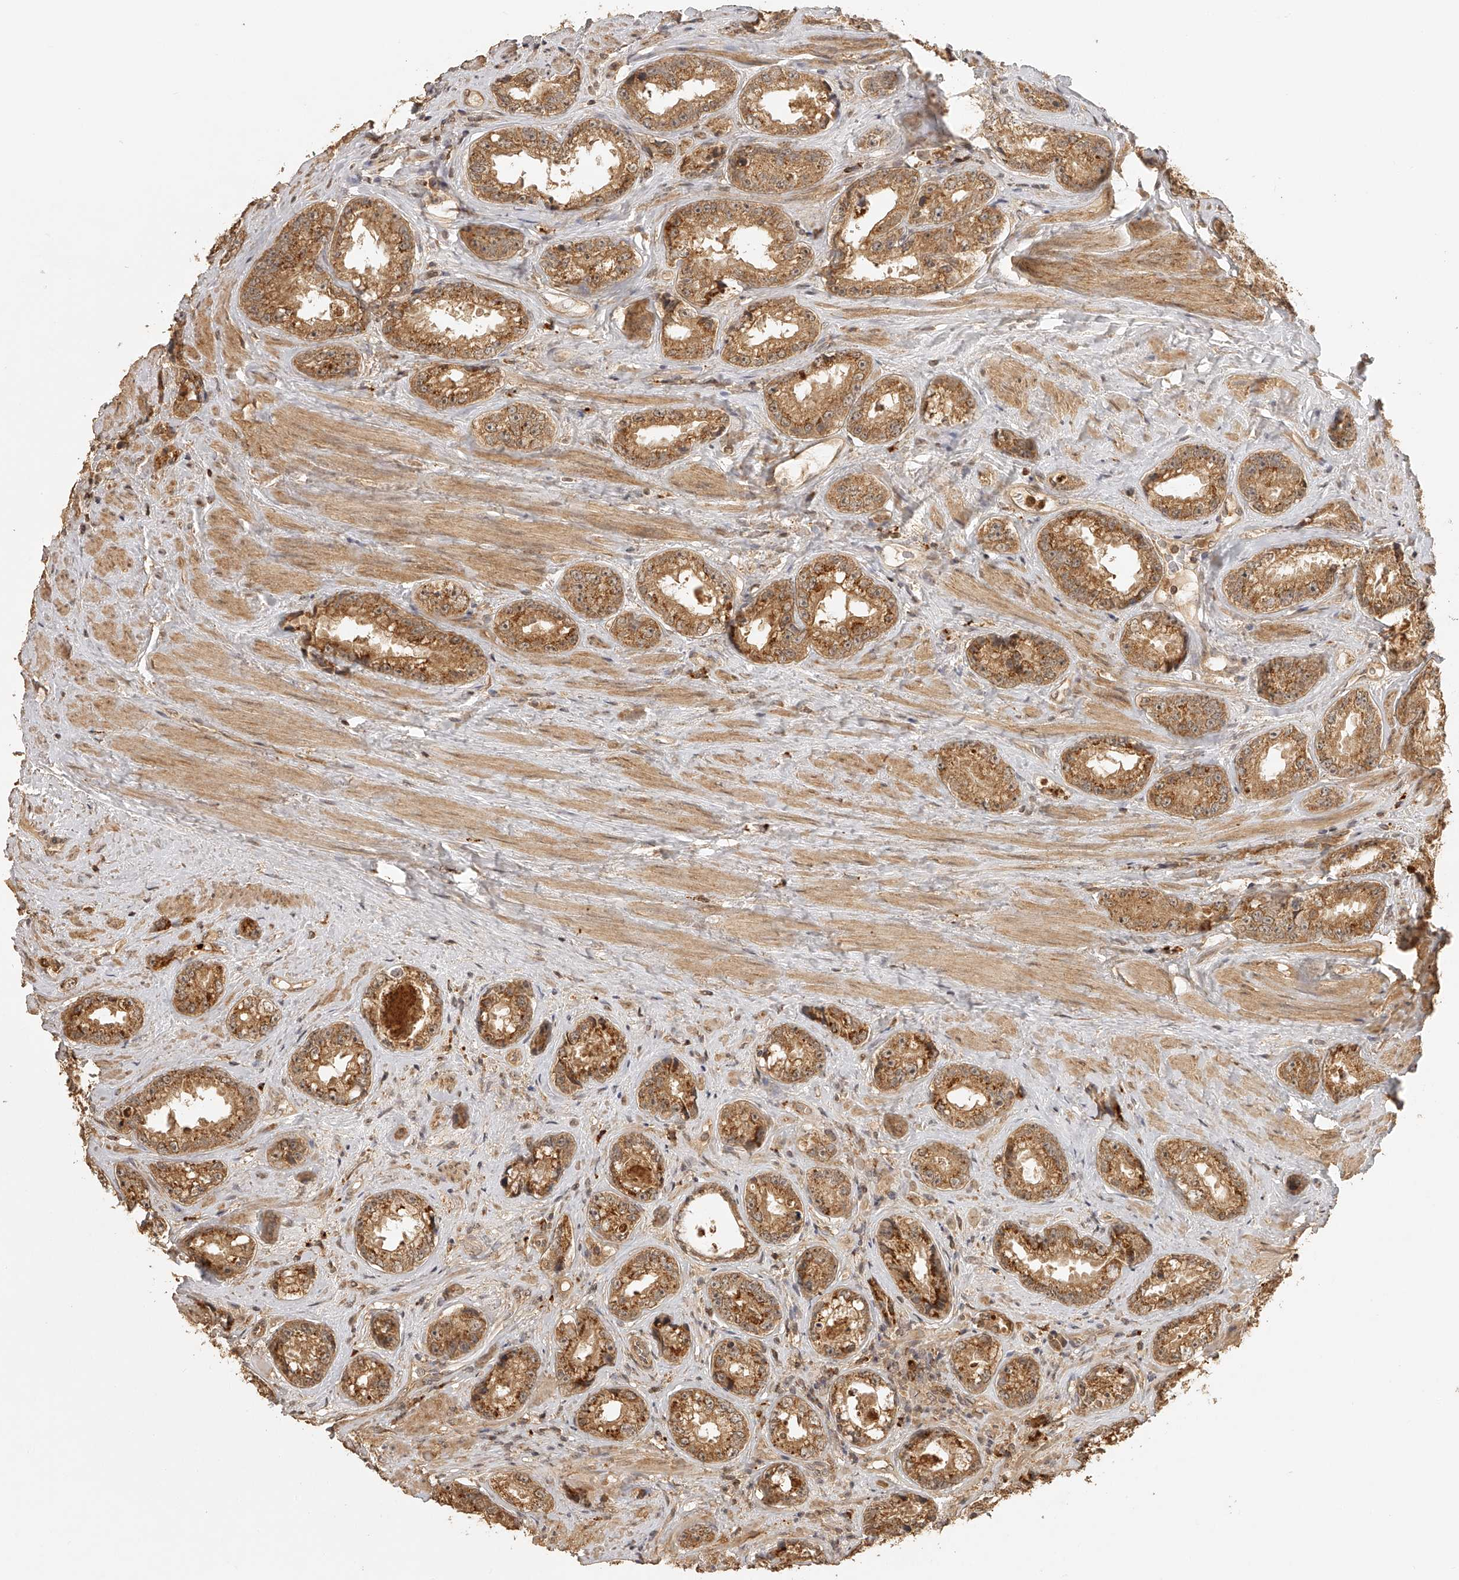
{"staining": {"intensity": "moderate", "quantity": ">75%", "location": "cytoplasmic/membranous"}, "tissue": "prostate cancer", "cell_type": "Tumor cells", "image_type": "cancer", "snomed": [{"axis": "morphology", "description": "Adenocarcinoma, High grade"}, {"axis": "topography", "description": "Prostate"}], "caption": "A brown stain highlights moderate cytoplasmic/membranous expression of a protein in prostate cancer (high-grade adenocarcinoma) tumor cells. (IHC, brightfield microscopy, high magnification).", "gene": "BCL2L11", "patient": {"sex": "male", "age": 61}}